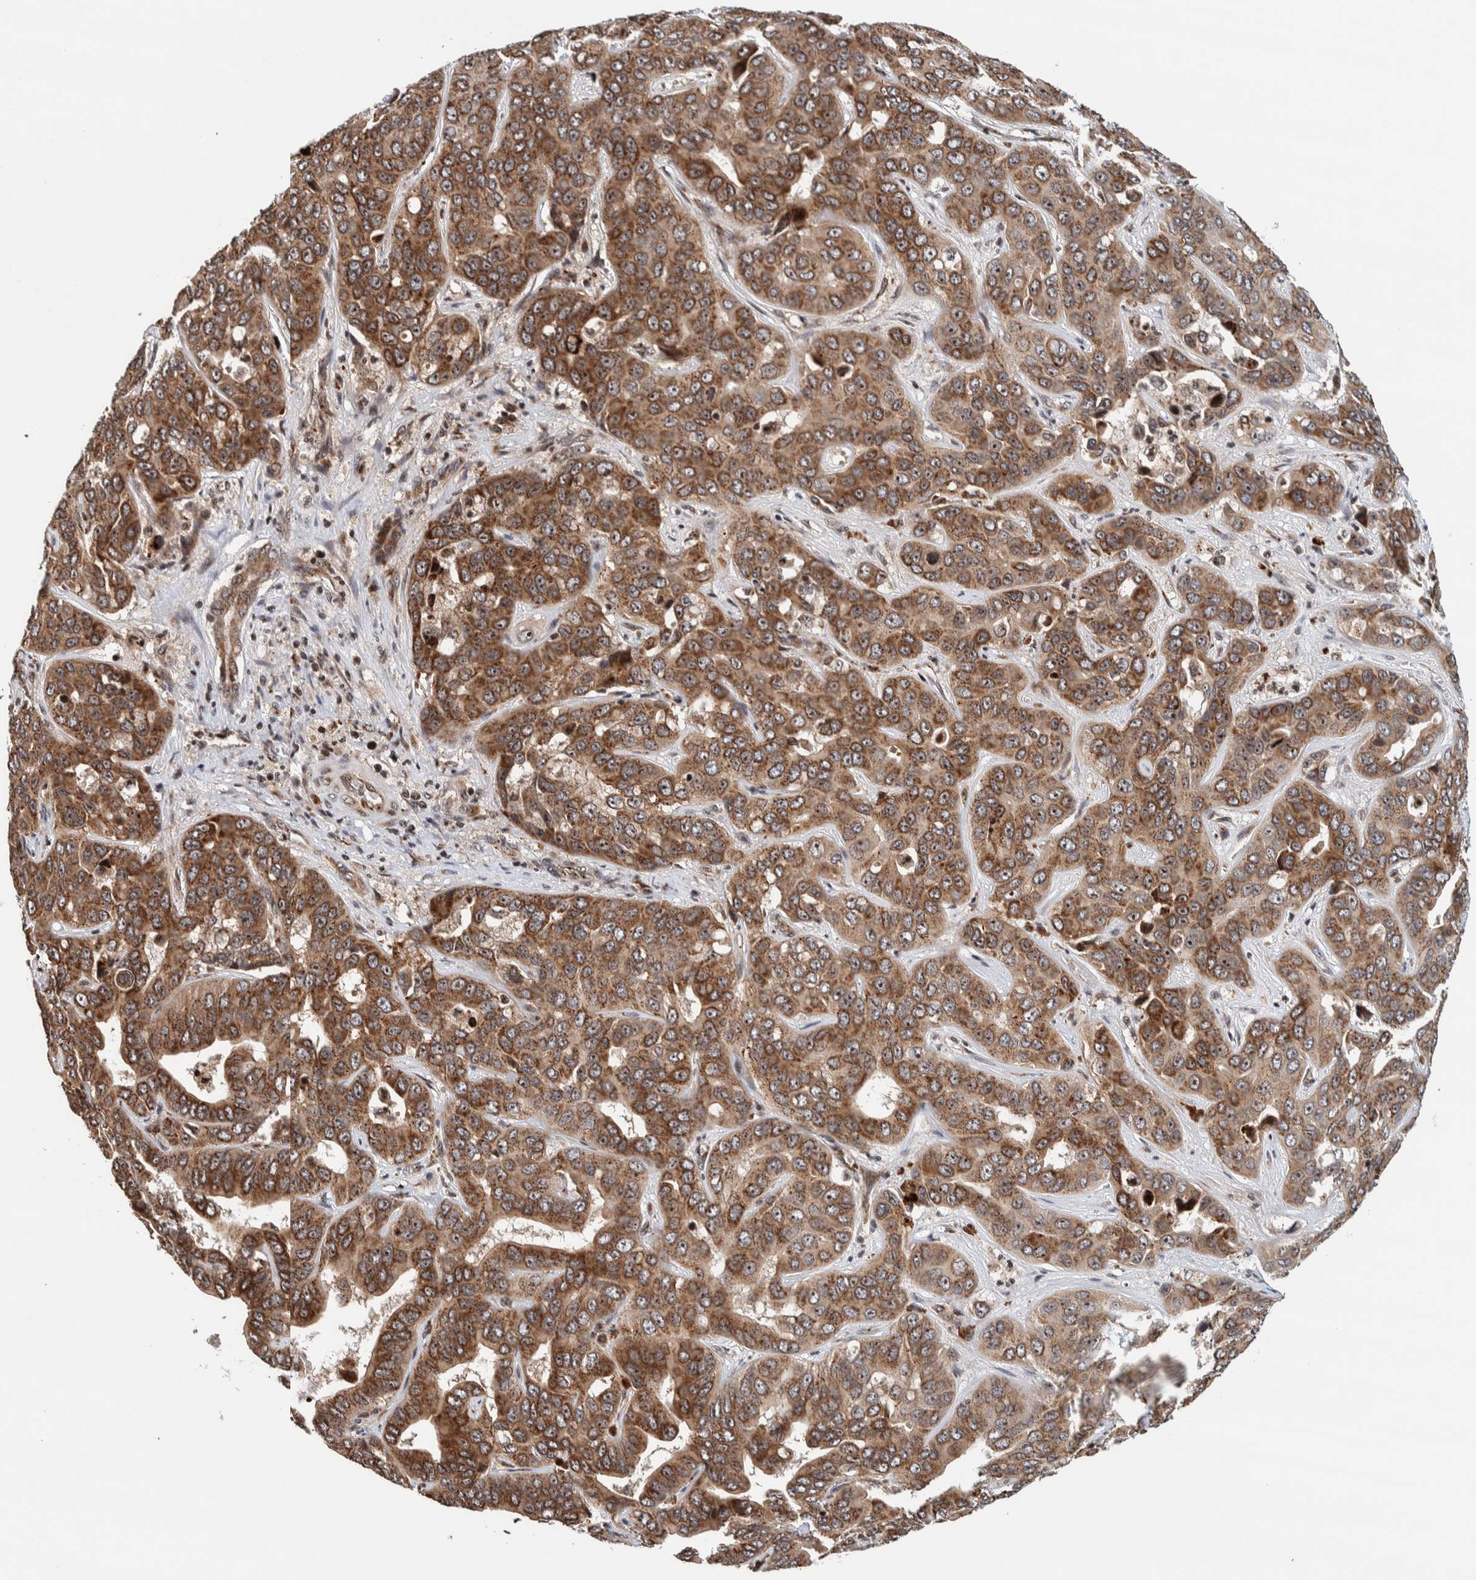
{"staining": {"intensity": "moderate", "quantity": ">75%", "location": "cytoplasmic/membranous"}, "tissue": "liver cancer", "cell_type": "Tumor cells", "image_type": "cancer", "snomed": [{"axis": "morphology", "description": "Cholangiocarcinoma"}, {"axis": "topography", "description": "Liver"}], "caption": "DAB immunohistochemical staining of liver cholangiocarcinoma reveals moderate cytoplasmic/membranous protein expression in approximately >75% of tumor cells. The staining was performed using DAB (3,3'-diaminobenzidine), with brown indicating positive protein expression. Nuclei are stained blue with hematoxylin.", "gene": "CCDC182", "patient": {"sex": "female", "age": 52}}